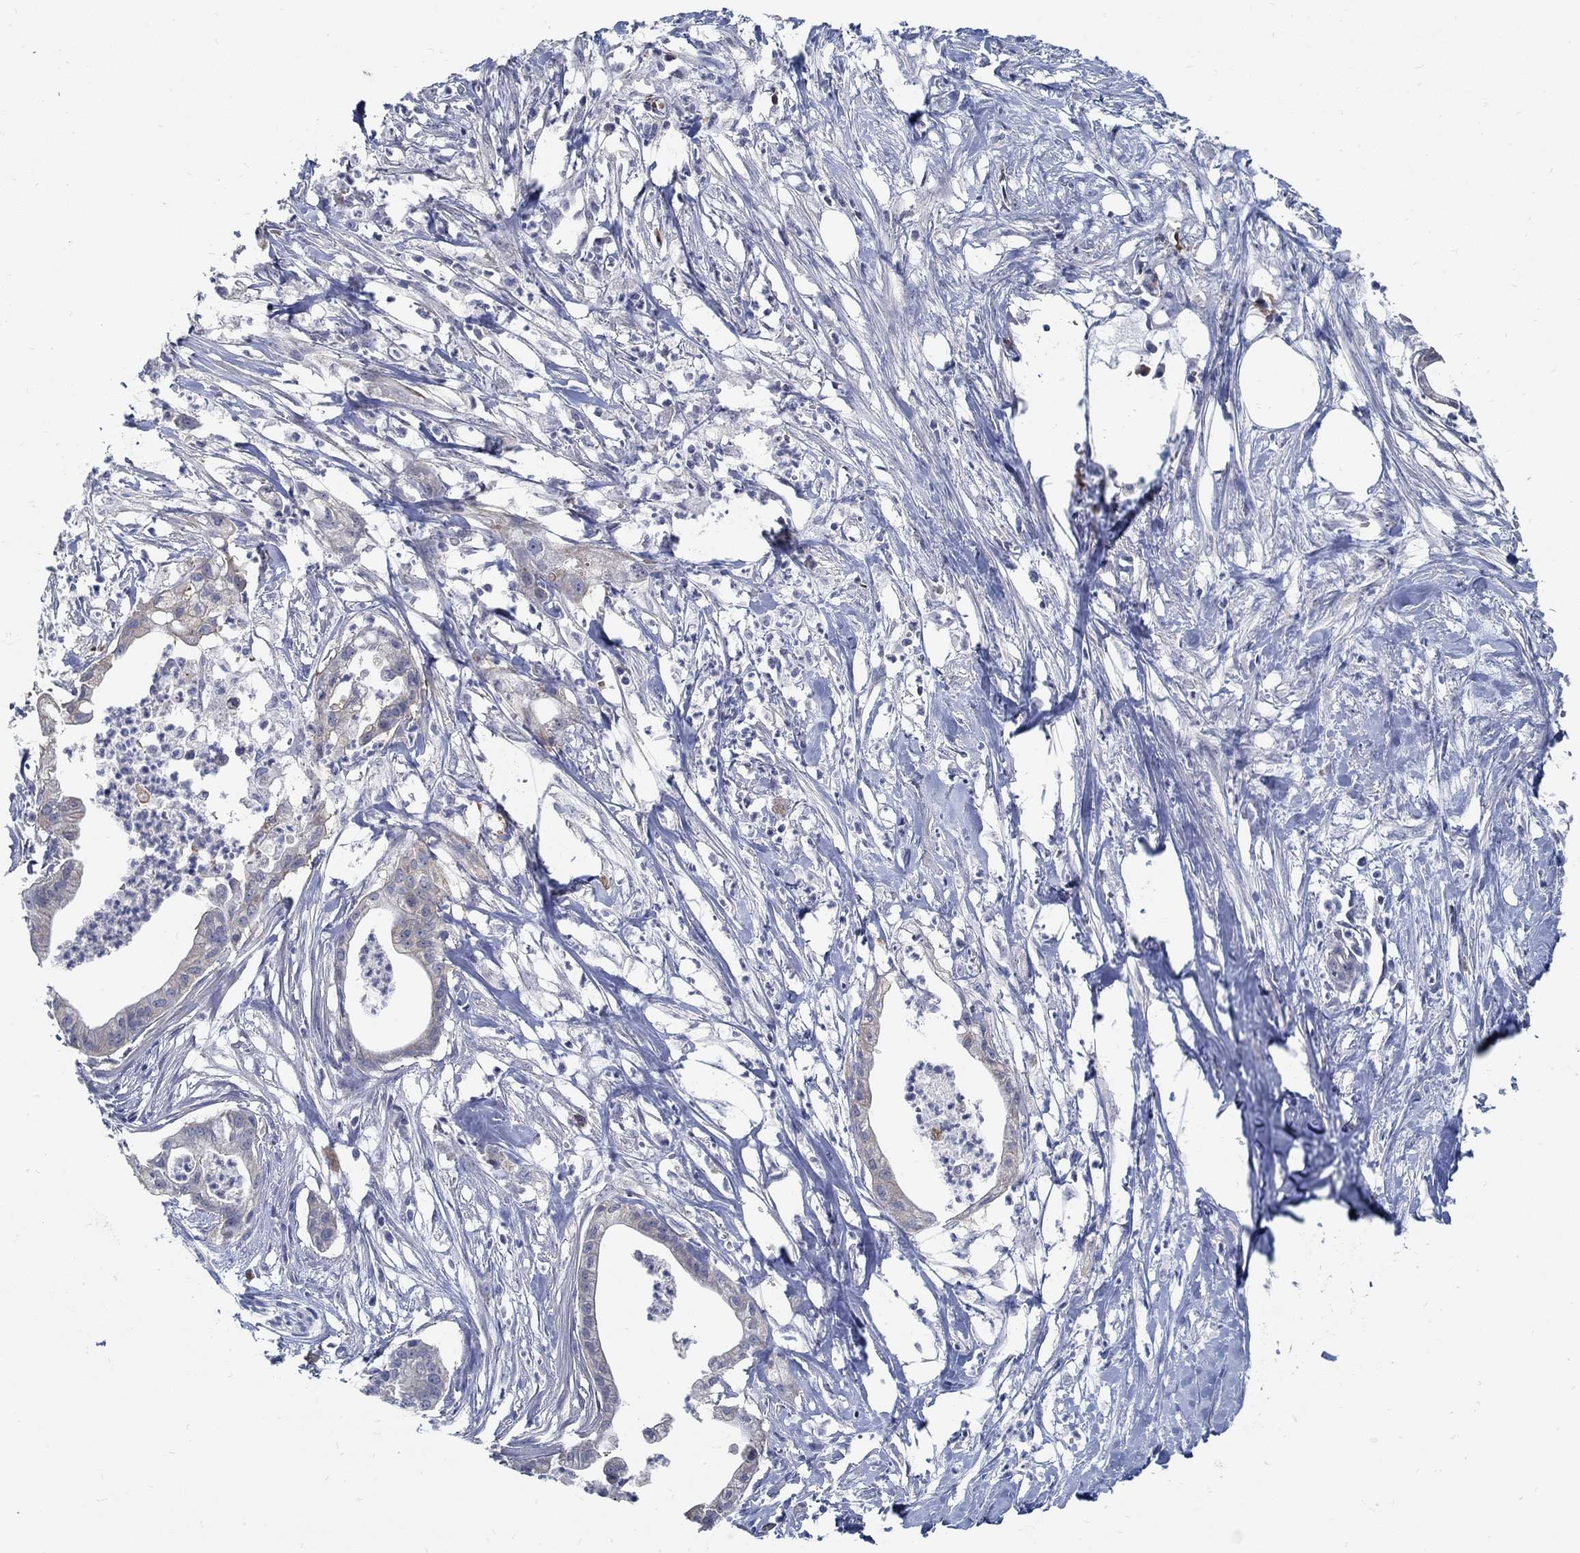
{"staining": {"intensity": "weak", "quantity": "<25%", "location": "cytoplasmic/membranous"}, "tissue": "pancreatic cancer", "cell_type": "Tumor cells", "image_type": "cancer", "snomed": [{"axis": "morphology", "description": "Normal tissue, NOS"}, {"axis": "morphology", "description": "Adenocarcinoma, NOS"}, {"axis": "topography", "description": "Pancreas"}], "caption": "Tumor cells are negative for brown protein staining in pancreatic cancer.", "gene": "PCDH11X", "patient": {"sex": "female", "age": 58}}